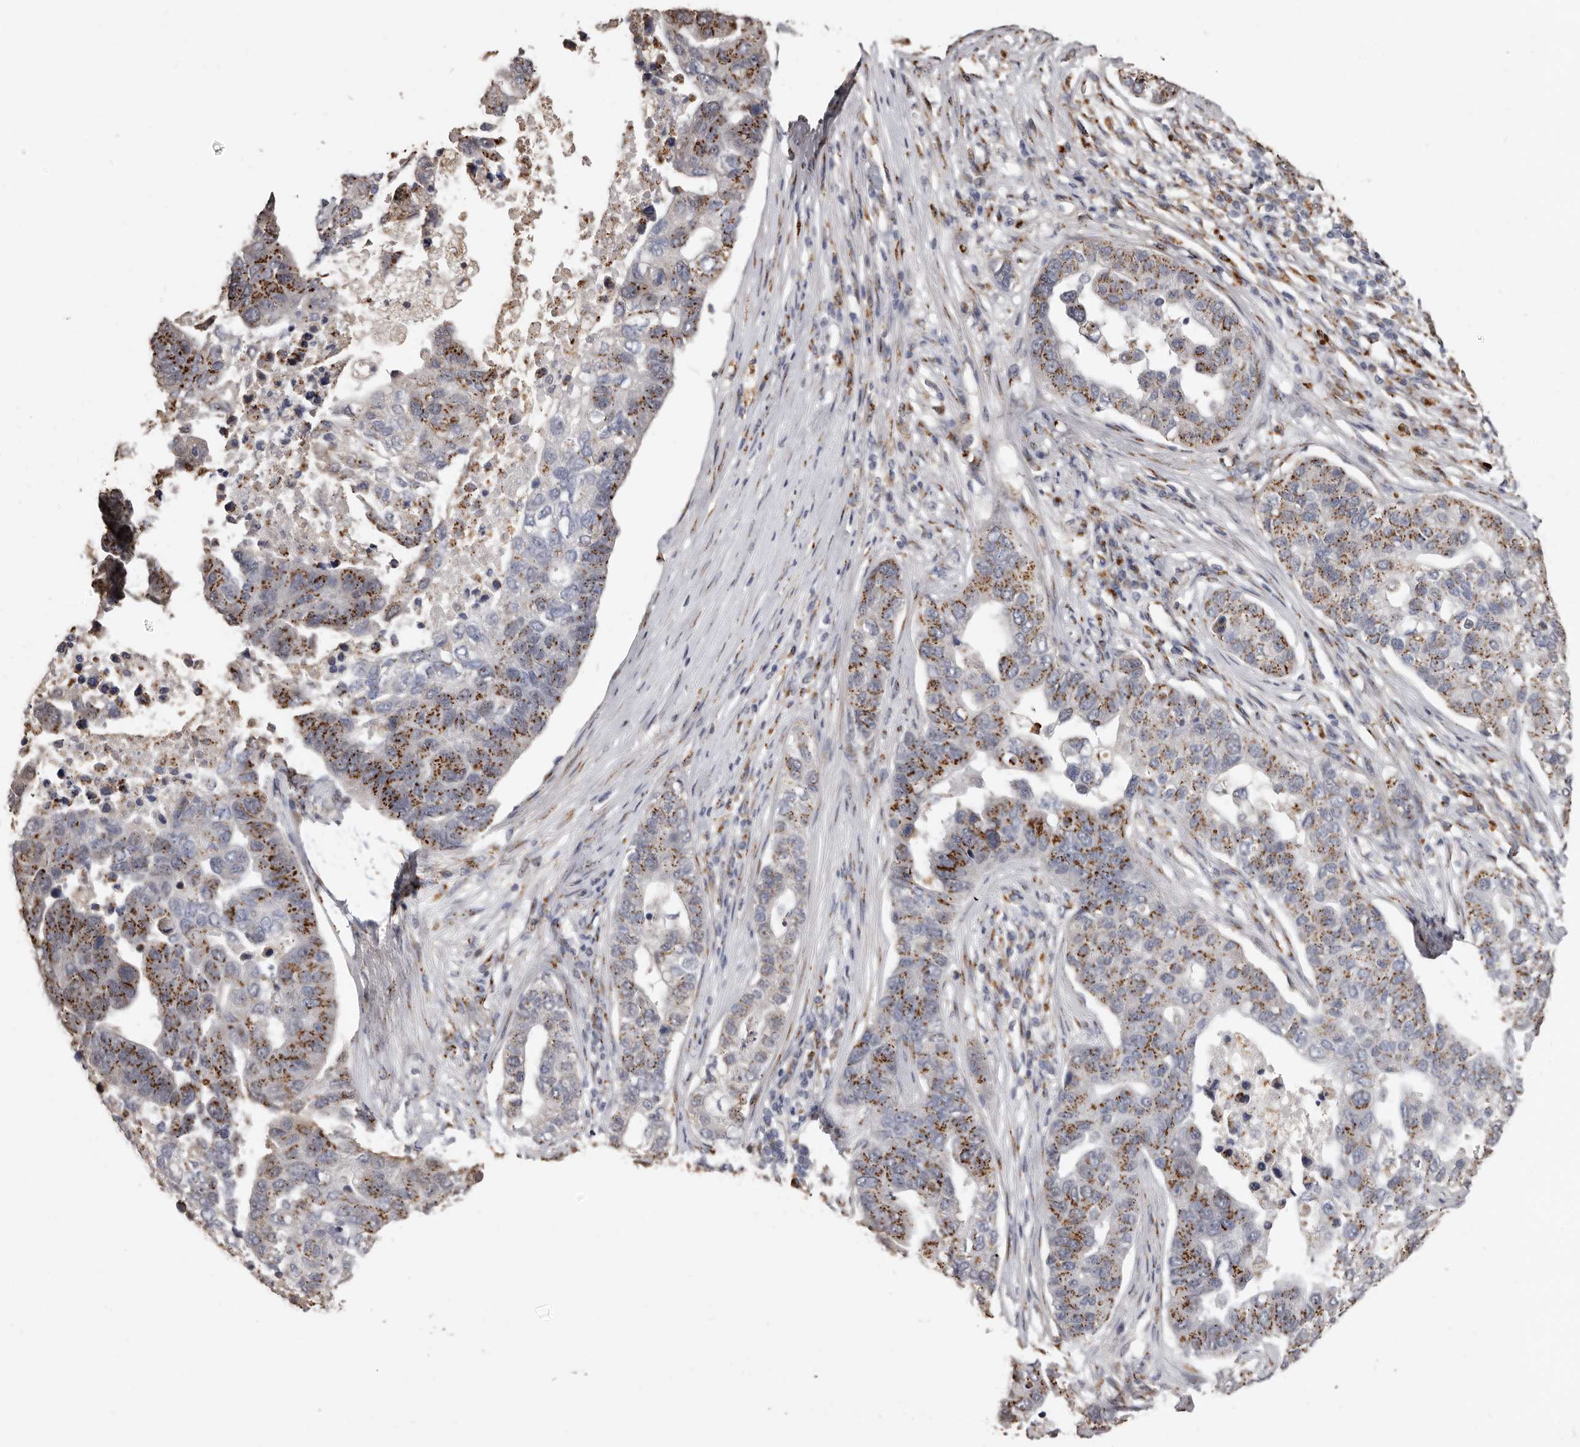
{"staining": {"intensity": "moderate", "quantity": ">75%", "location": "cytoplasmic/membranous"}, "tissue": "pancreatic cancer", "cell_type": "Tumor cells", "image_type": "cancer", "snomed": [{"axis": "morphology", "description": "Adenocarcinoma, NOS"}, {"axis": "topography", "description": "Pancreas"}], "caption": "Protein expression analysis of pancreatic cancer (adenocarcinoma) shows moderate cytoplasmic/membranous positivity in about >75% of tumor cells.", "gene": "ENTREP1", "patient": {"sex": "female", "age": 61}}